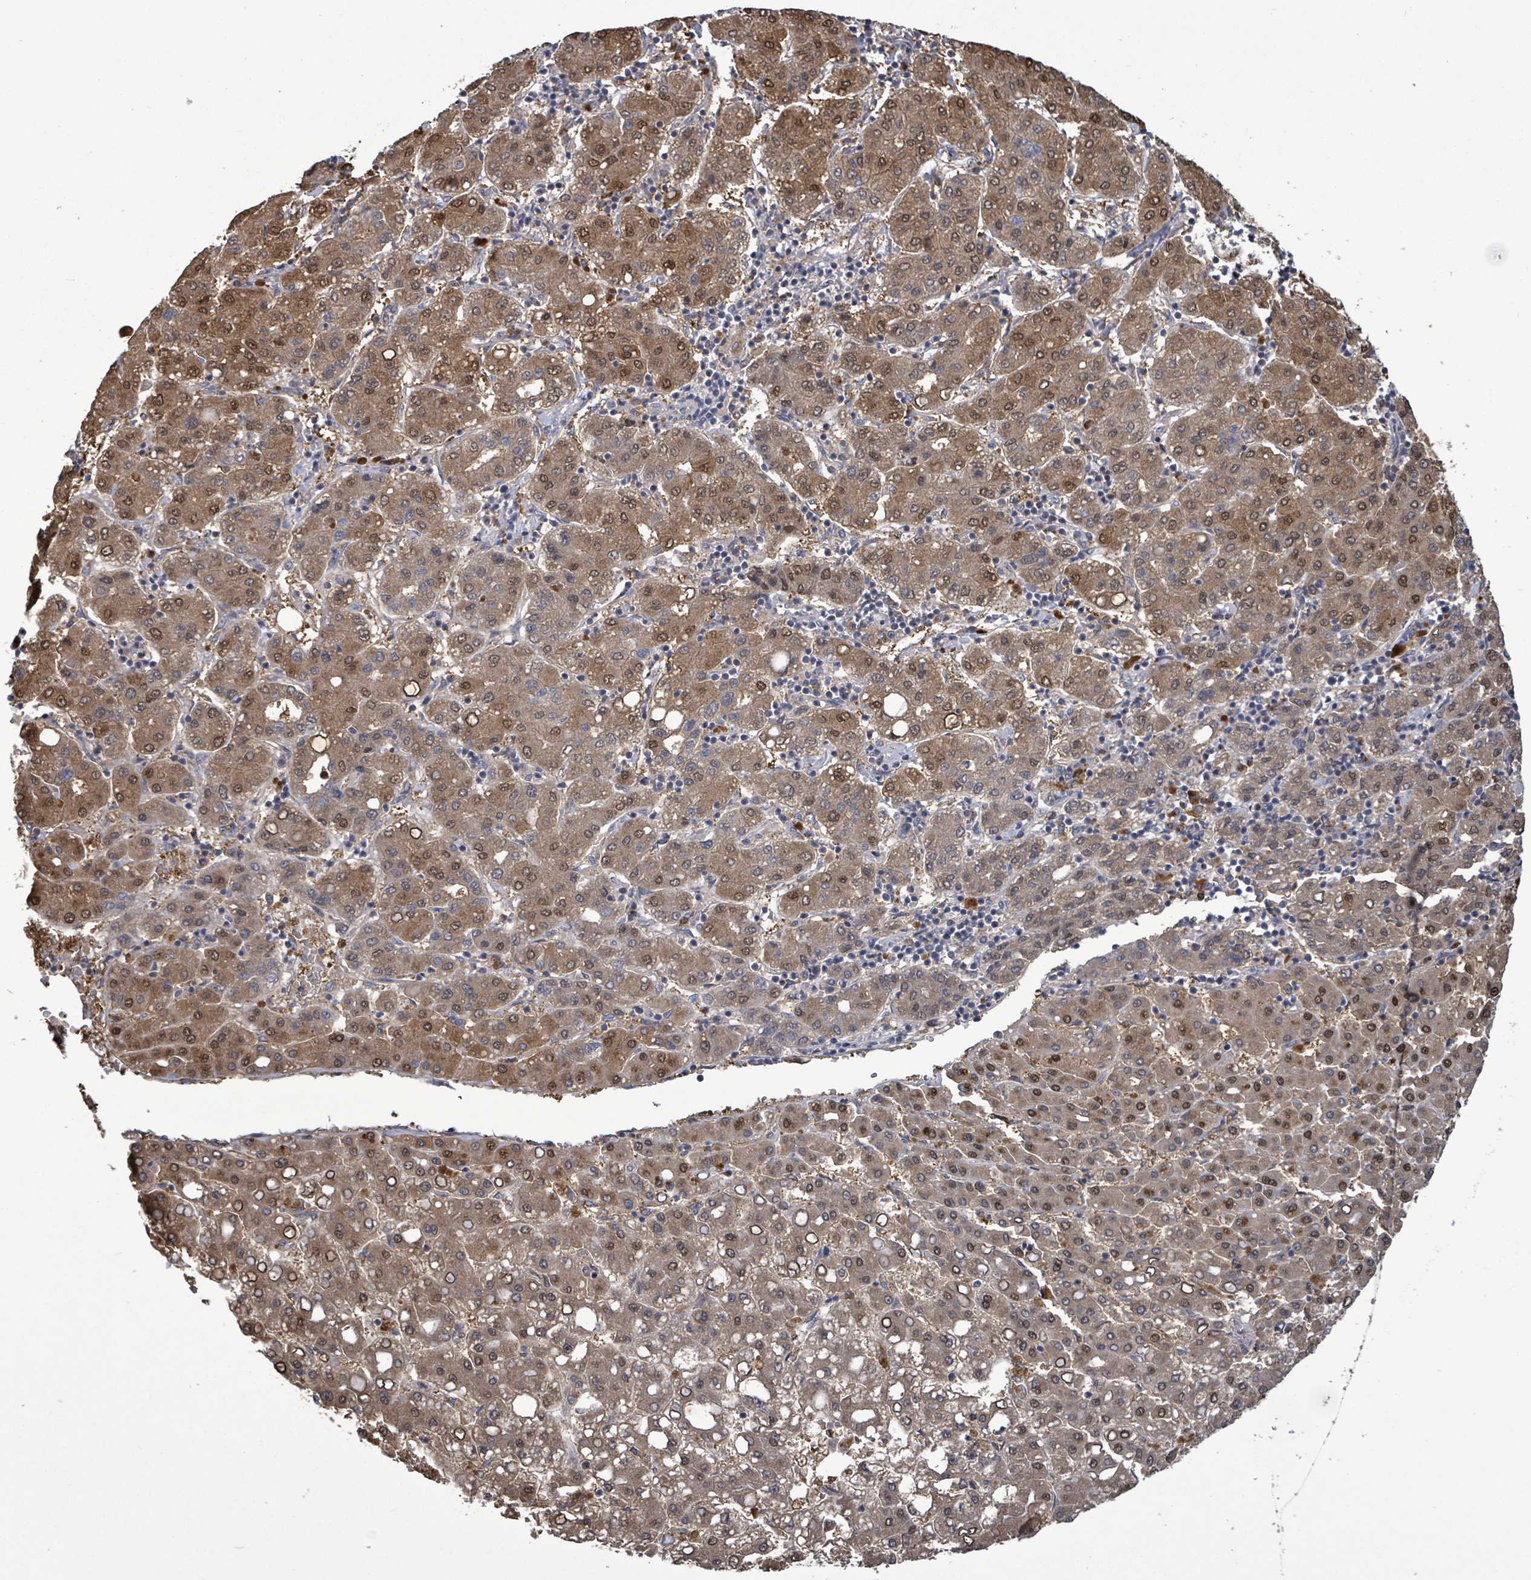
{"staining": {"intensity": "moderate", "quantity": ">75%", "location": "cytoplasmic/membranous,nuclear"}, "tissue": "liver cancer", "cell_type": "Tumor cells", "image_type": "cancer", "snomed": [{"axis": "morphology", "description": "Carcinoma, Hepatocellular, NOS"}, {"axis": "topography", "description": "Liver"}], "caption": "About >75% of tumor cells in human liver cancer show moderate cytoplasmic/membranous and nuclear protein positivity as visualized by brown immunohistochemical staining.", "gene": "SERPINE3", "patient": {"sex": "male", "age": 65}}